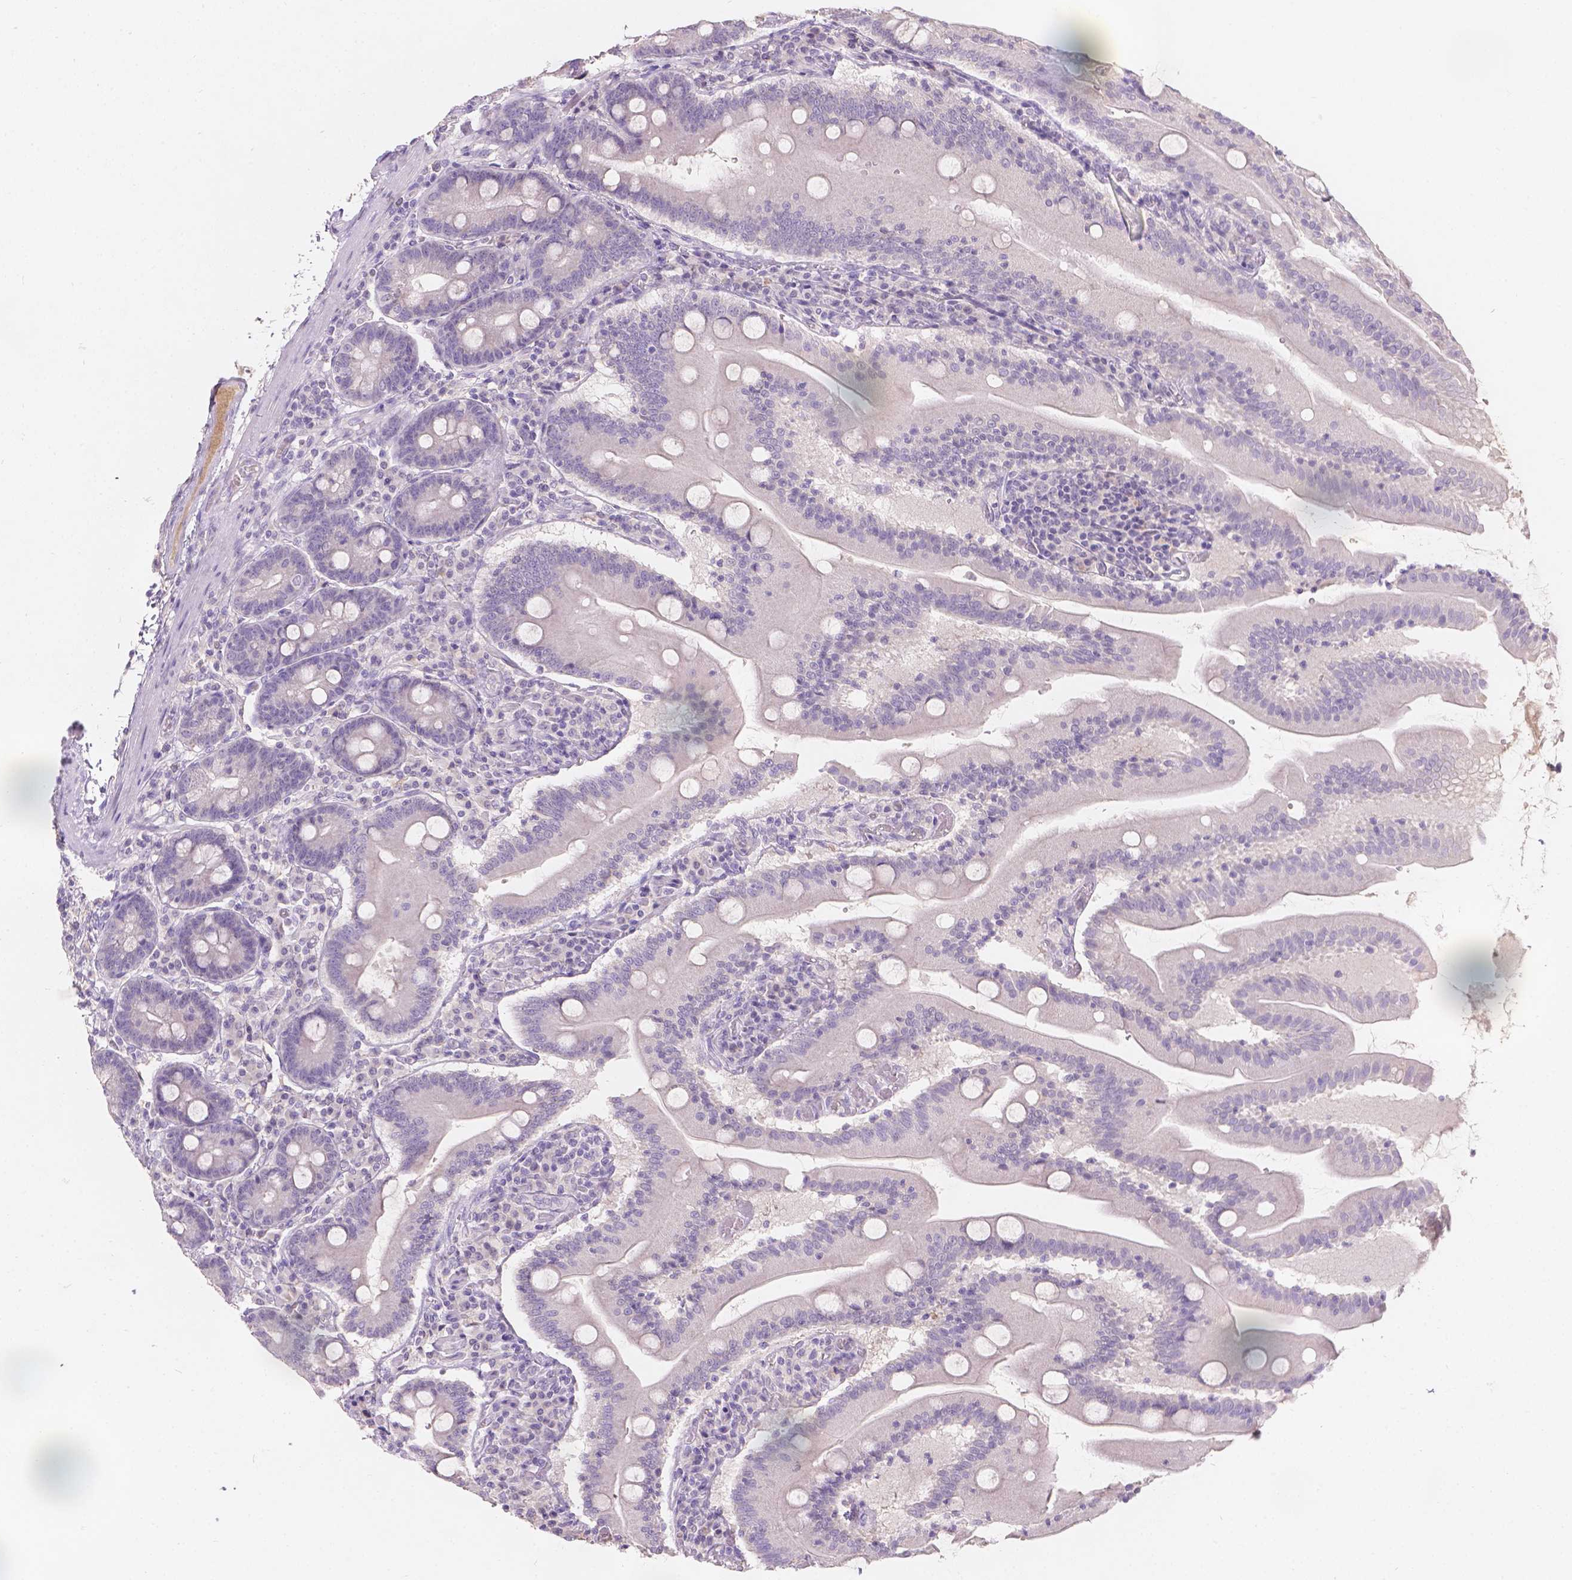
{"staining": {"intensity": "negative", "quantity": "none", "location": "none"}, "tissue": "small intestine", "cell_type": "Glandular cells", "image_type": "normal", "snomed": [{"axis": "morphology", "description": "Normal tissue, NOS"}, {"axis": "topography", "description": "Small intestine"}], "caption": "A high-resolution image shows immunohistochemistry staining of unremarkable small intestine, which exhibits no significant positivity in glandular cells. Brightfield microscopy of immunohistochemistry (IHC) stained with DAB (3,3'-diaminobenzidine) (brown) and hematoxylin (blue), captured at high magnification.", "gene": "DCAF4L1", "patient": {"sex": "male", "age": 37}}